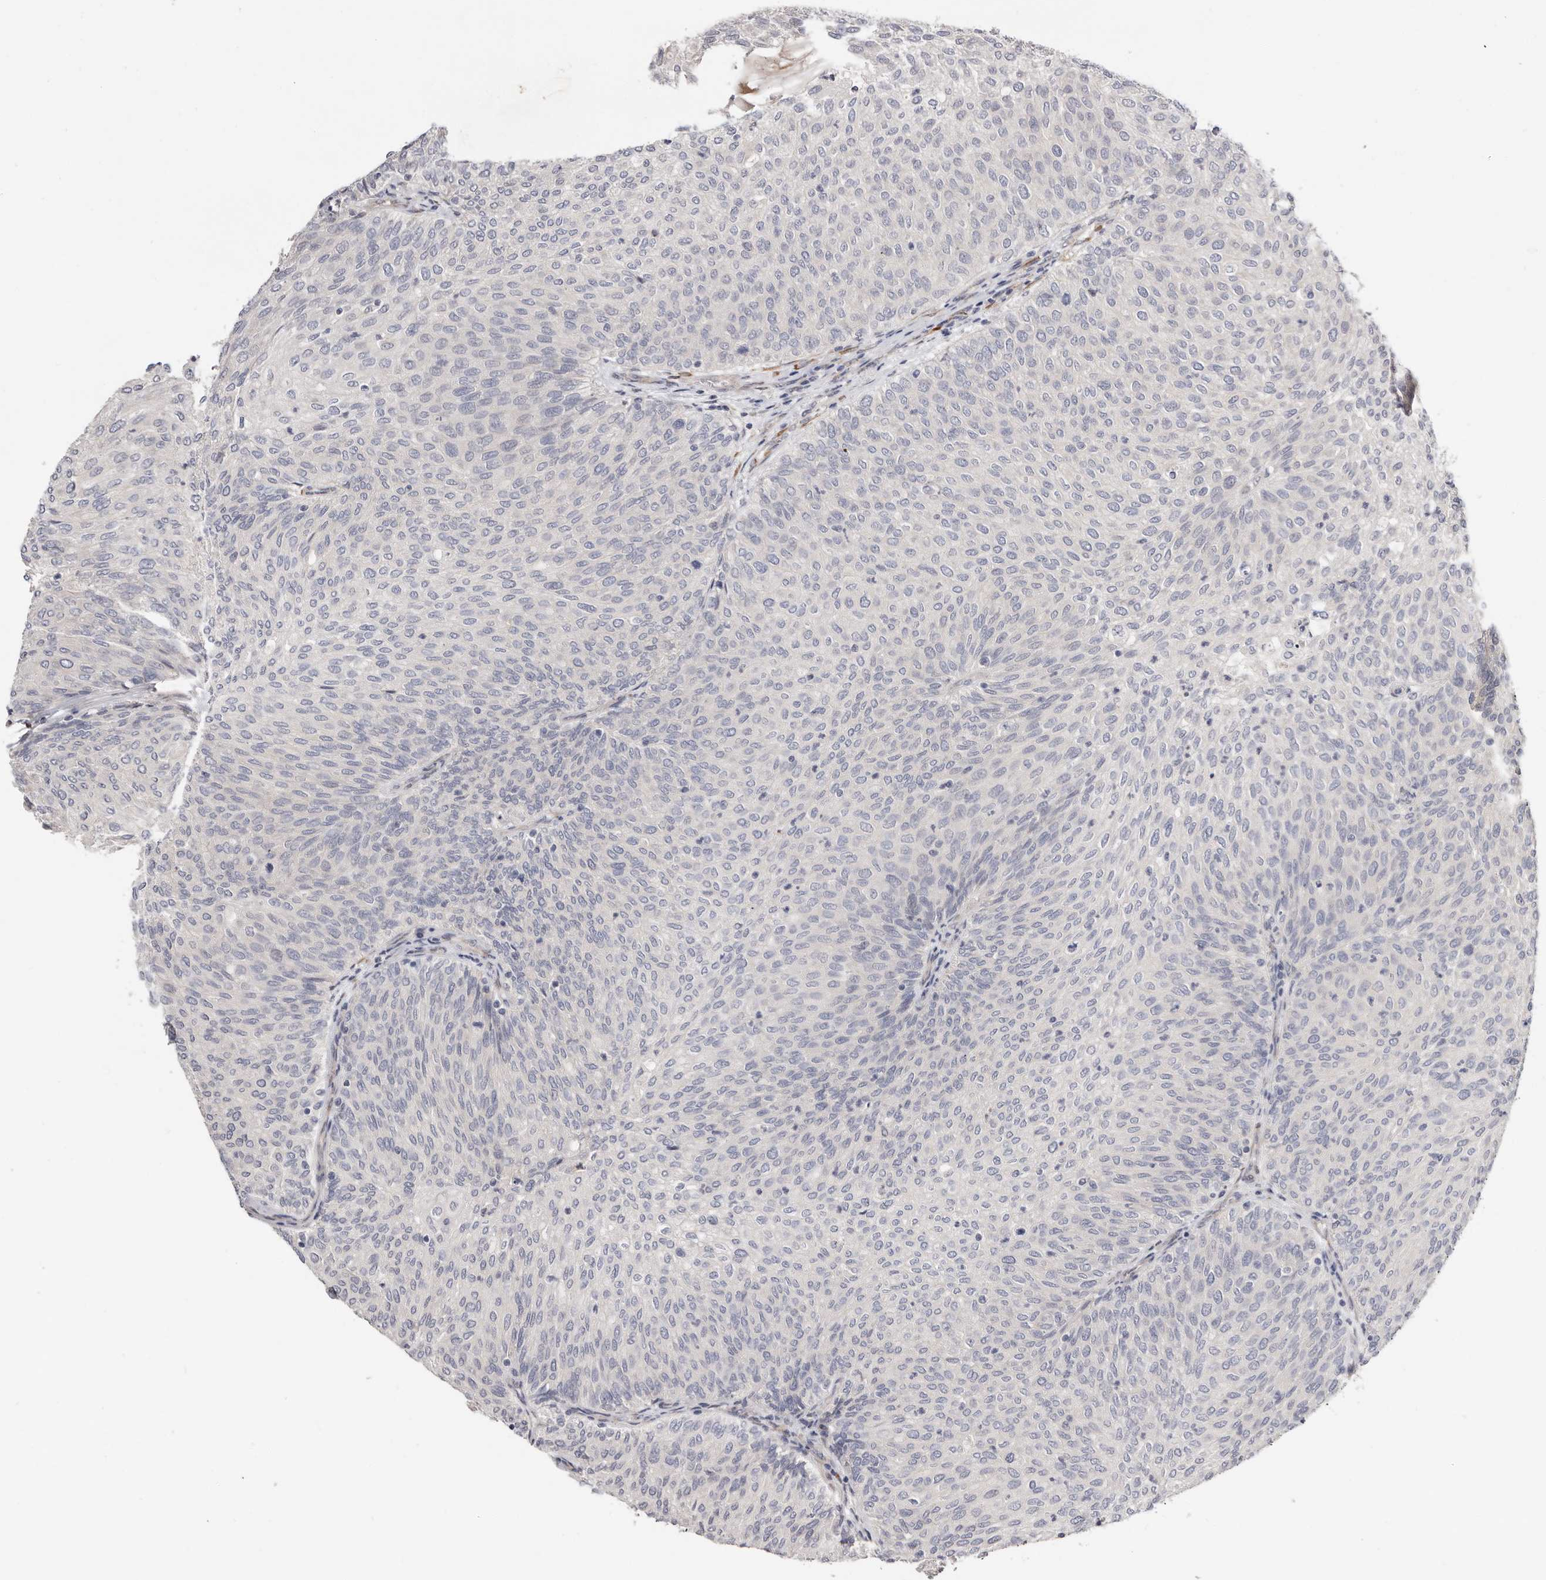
{"staining": {"intensity": "negative", "quantity": "none", "location": "none"}, "tissue": "urothelial cancer", "cell_type": "Tumor cells", "image_type": "cancer", "snomed": [{"axis": "morphology", "description": "Urothelial carcinoma, Low grade"}, {"axis": "topography", "description": "Urinary bladder"}], "caption": "DAB (3,3'-diaminobenzidine) immunohistochemical staining of low-grade urothelial carcinoma reveals no significant staining in tumor cells.", "gene": "USH1C", "patient": {"sex": "female", "age": 79}}